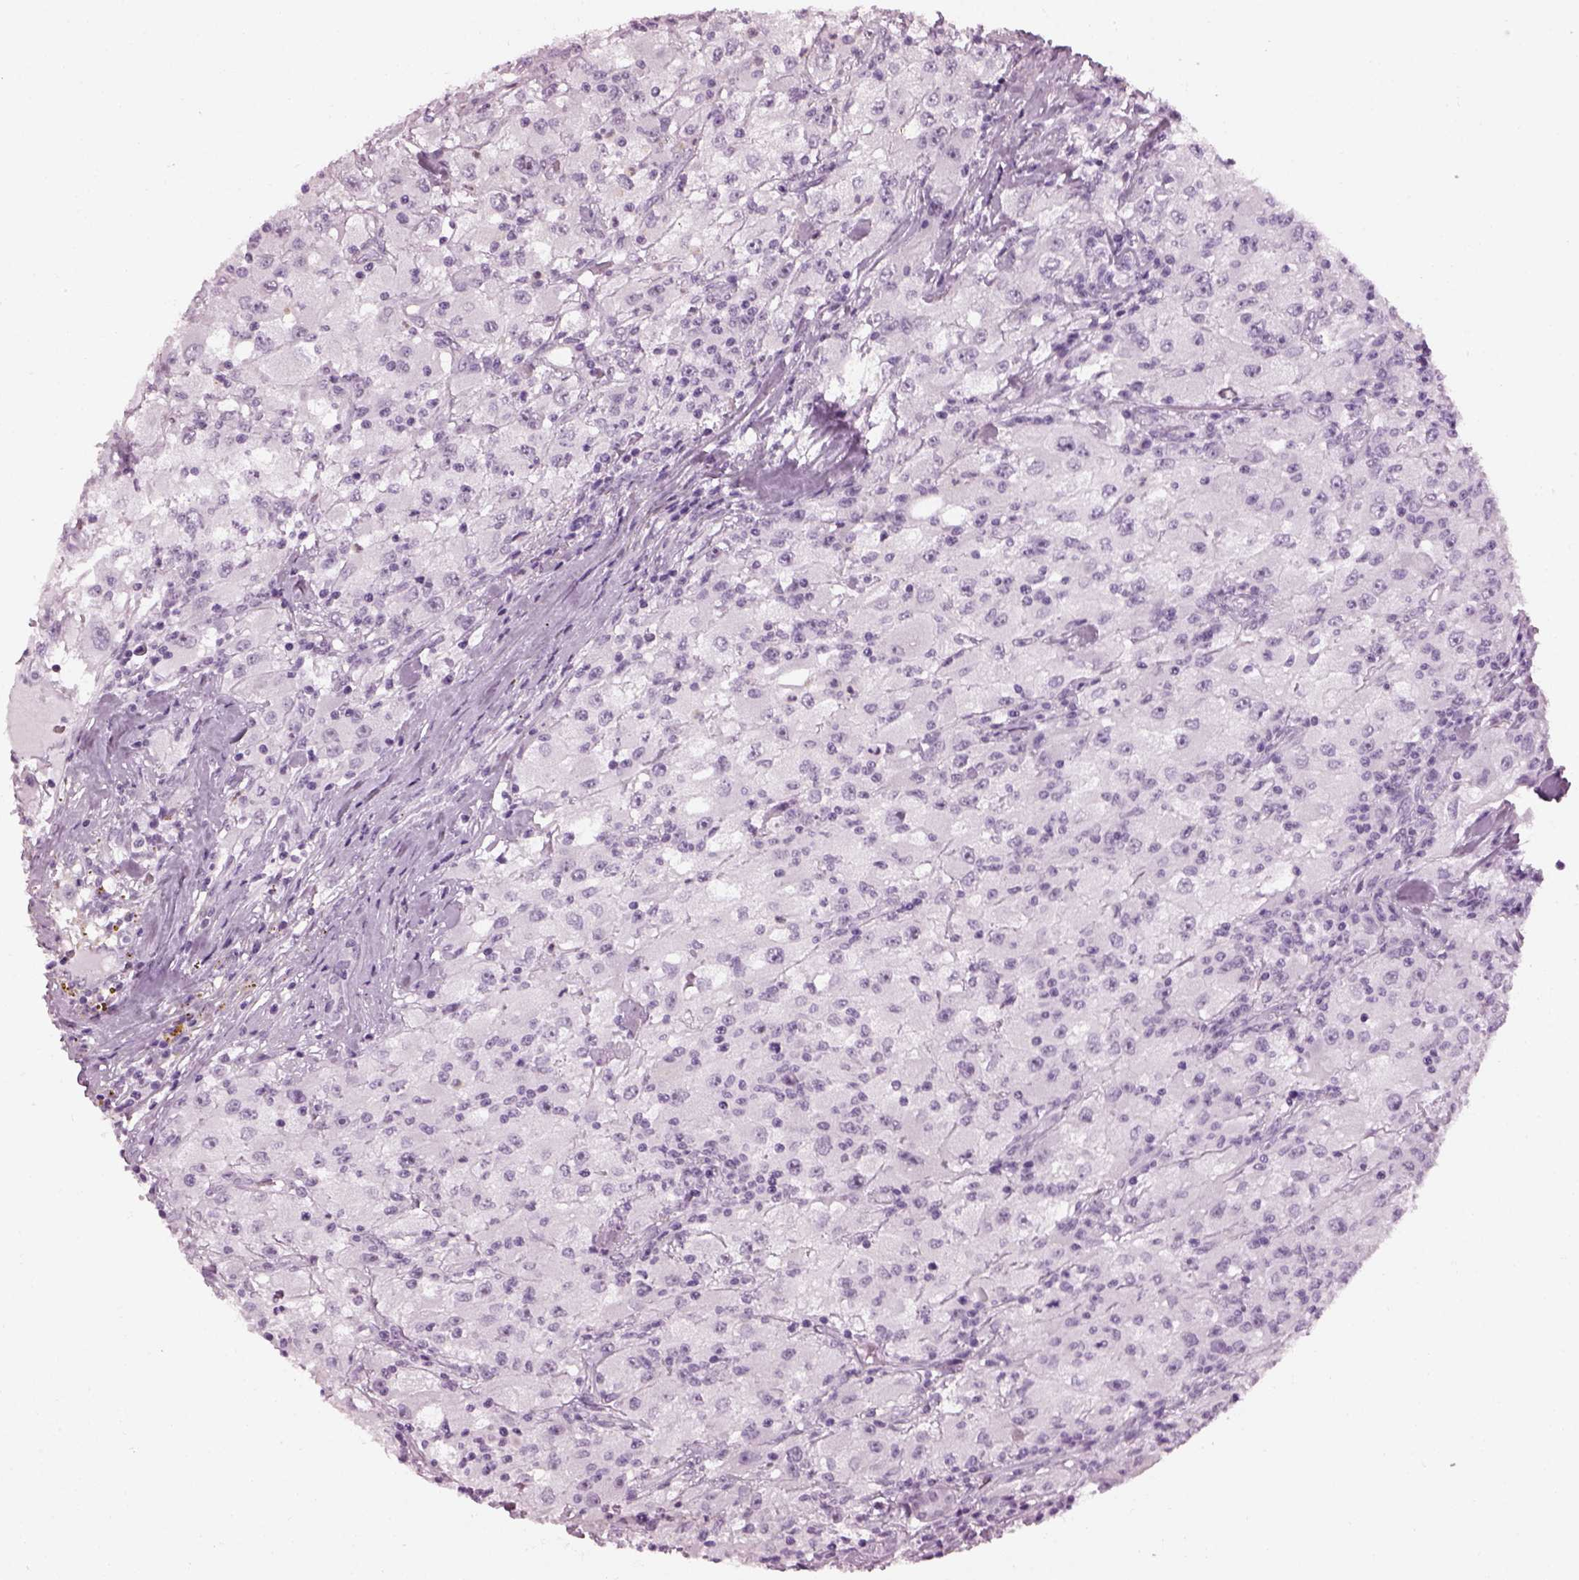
{"staining": {"intensity": "negative", "quantity": "none", "location": "none"}, "tissue": "renal cancer", "cell_type": "Tumor cells", "image_type": "cancer", "snomed": [{"axis": "morphology", "description": "Adenocarcinoma, NOS"}, {"axis": "topography", "description": "Kidney"}], "caption": "Human renal cancer stained for a protein using IHC exhibits no expression in tumor cells.", "gene": "ADGRG2", "patient": {"sex": "female", "age": 67}}